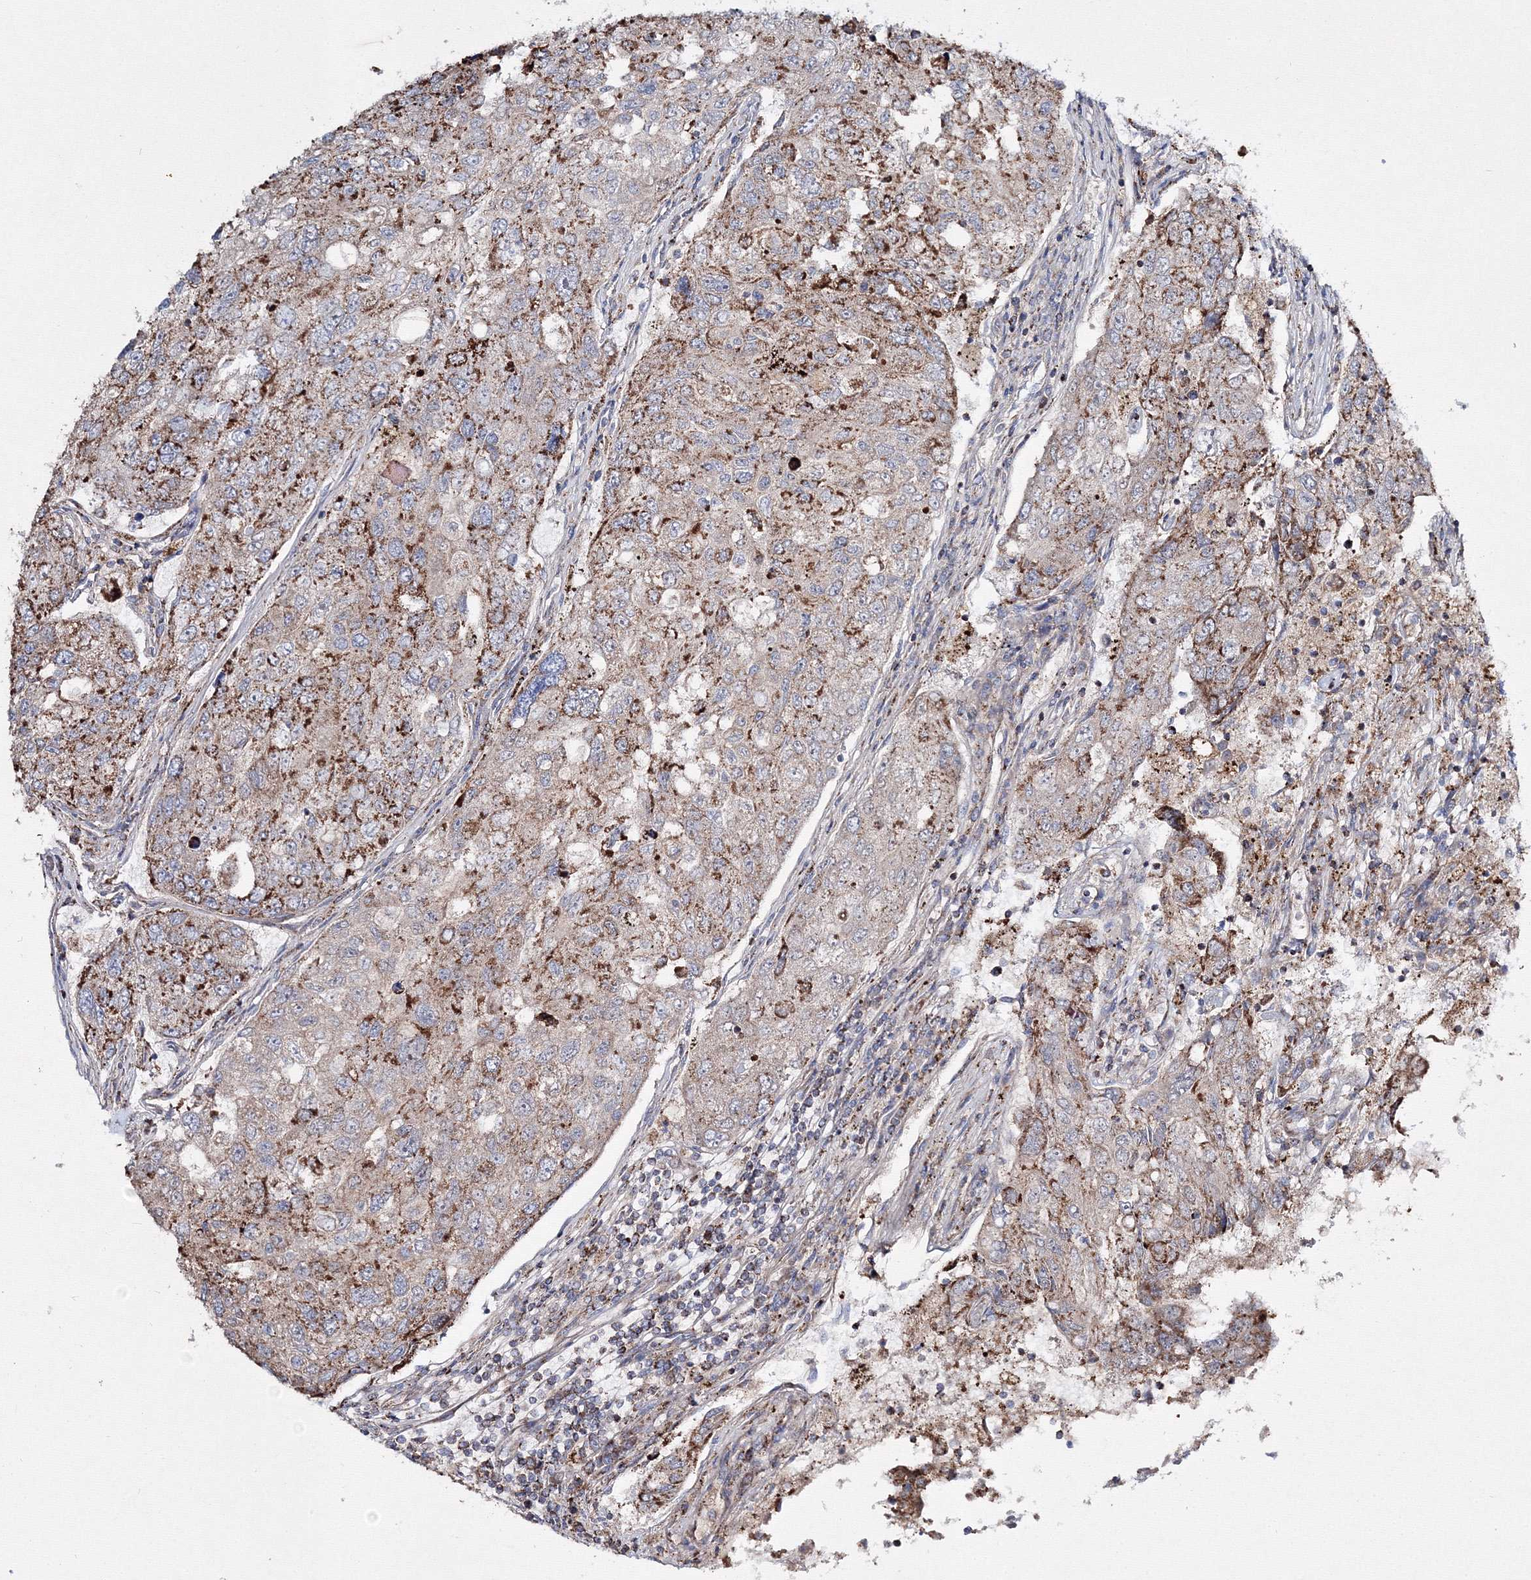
{"staining": {"intensity": "moderate", "quantity": "25%-75%", "location": "cytoplasmic/membranous"}, "tissue": "urothelial cancer", "cell_type": "Tumor cells", "image_type": "cancer", "snomed": [{"axis": "morphology", "description": "Urothelial carcinoma, High grade"}, {"axis": "topography", "description": "Lymph node"}, {"axis": "topography", "description": "Urinary bladder"}], "caption": "Protein expression analysis of urothelial cancer displays moderate cytoplasmic/membranous staining in about 25%-75% of tumor cells.", "gene": "IGSF9", "patient": {"sex": "male", "age": 51}}